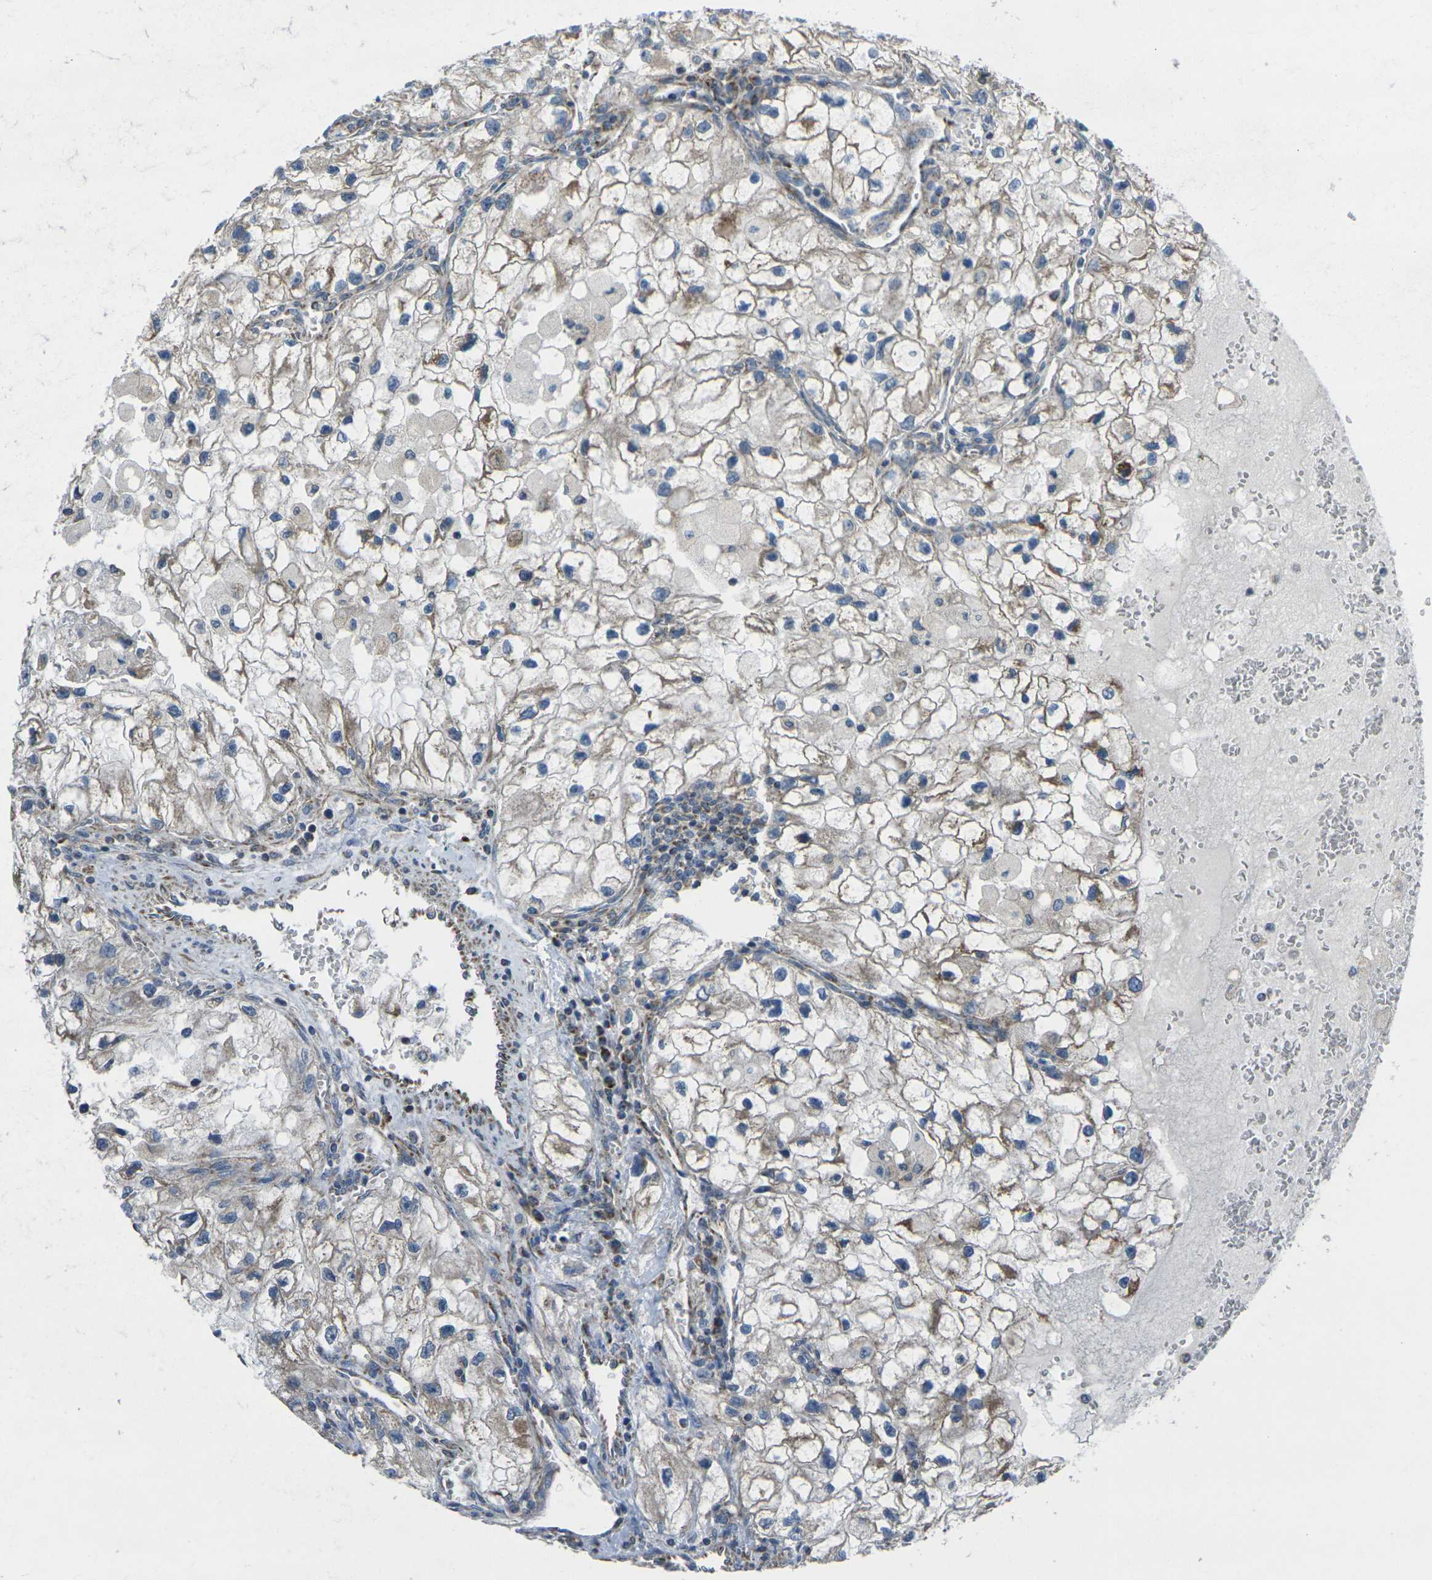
{"staining": {"intensity": "weak", "quantity": "<25%", "location": "cytoplasmic/membranous"}, "tissue": "renal cancer", "cell_type": "Tumor cells", "image_type": "cancer", "snomed": [{"axis": "morphology", "description": "Adenocarcinoma, NOS"}, {"axis": "topography", "description": "Kidney"}], "caption": "This is an IHC photomicrograph of renal cancer (adenocarcinoma). There is no expression in tumor cells.", "gene": "TMEM120B", "patient": {"sex": "female", "age": 70}}